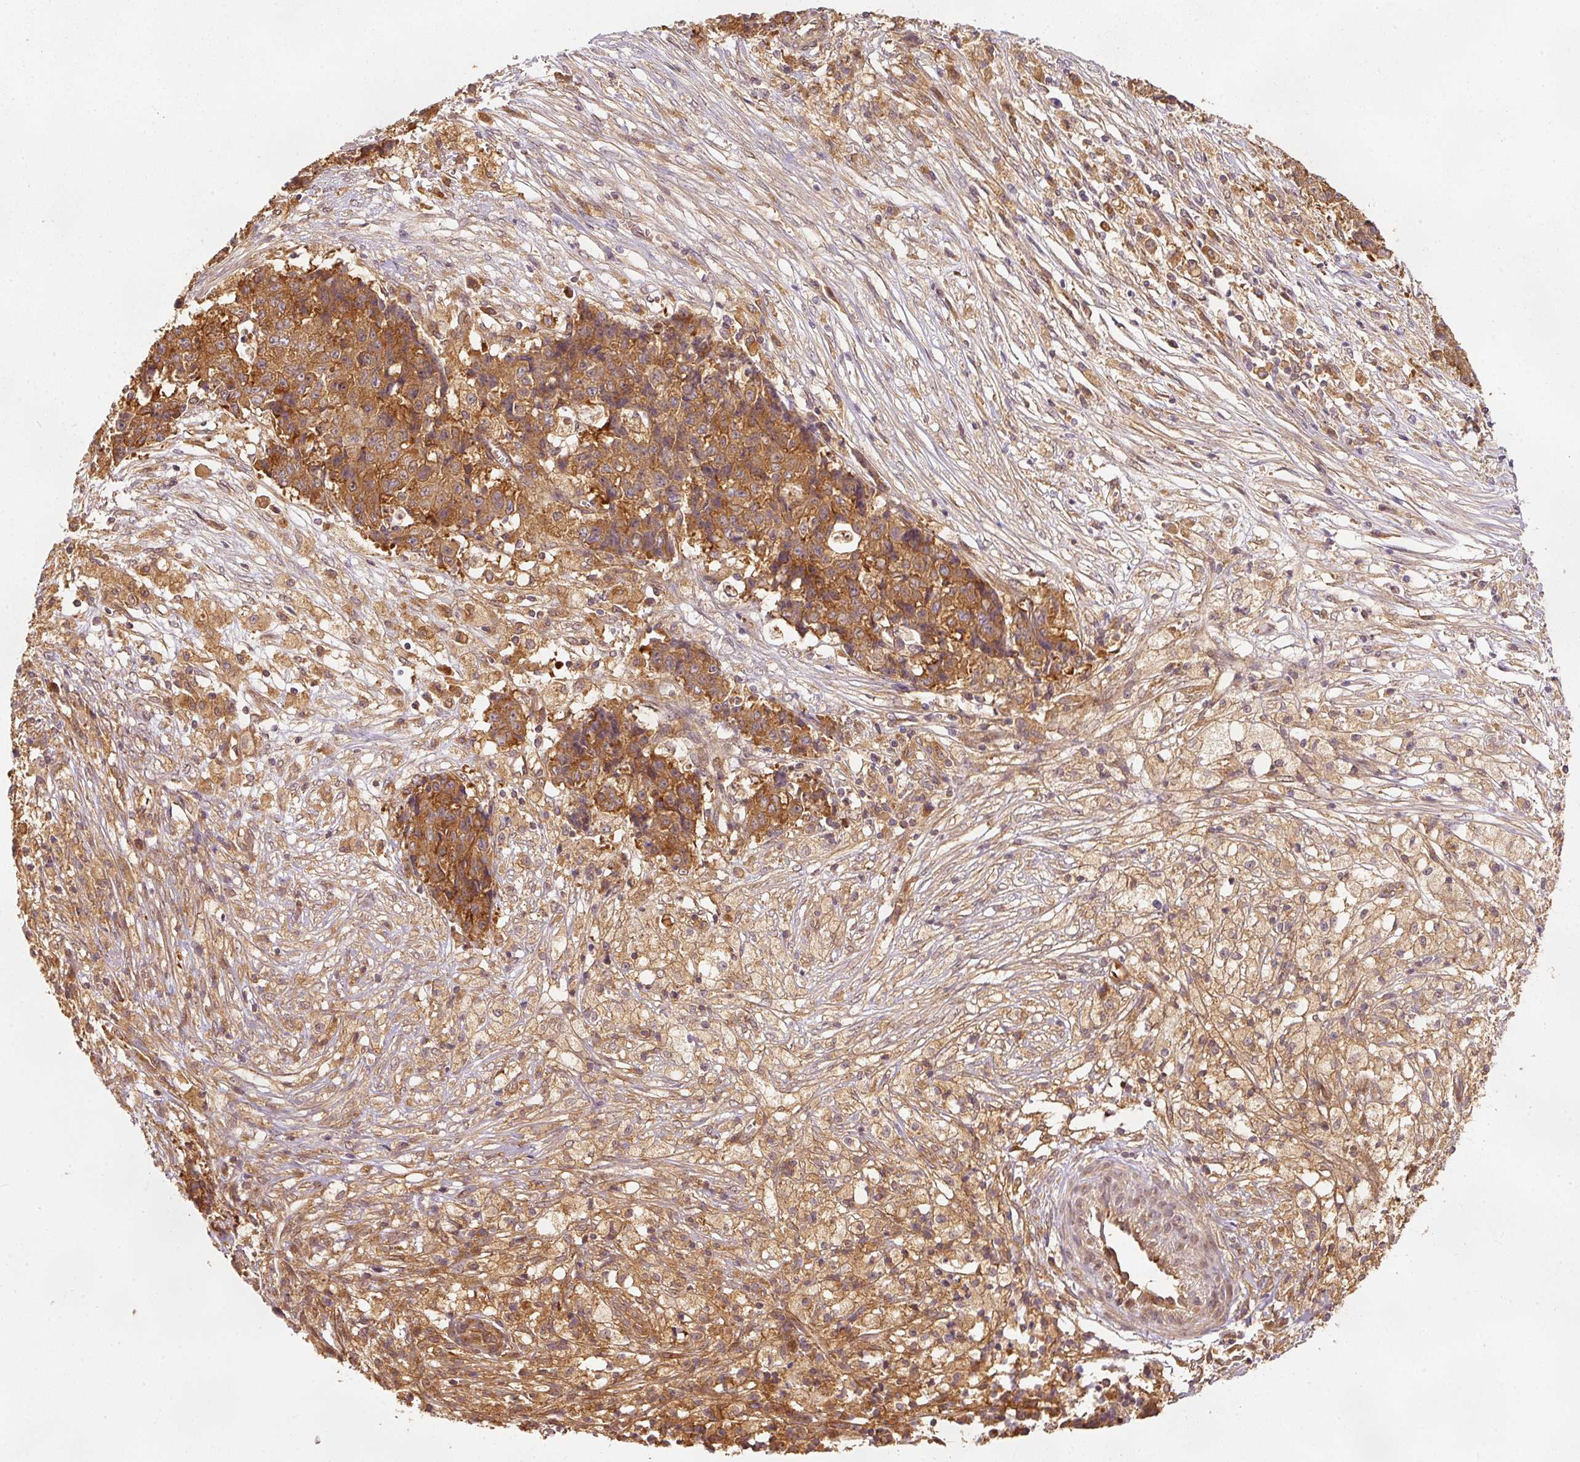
{"staining": {"intensity": "moderate", "quantity": ">75%", "location": "cytoplasmic/membranous"}, "tissue": "ovarian cancer", "cell_type": "Tumor cells", "image_type": "cancer", "snomed": [{"axis": "morphology", "description": "Carcinoma, endometroid"}, {"axis": "topography", "description": "Ovary"}], "caption": "Human endometroid carcinoma (ovarian) stained with a brown dye reveals moderate cytoplasmic/membranous positive expression in approximately >75% of tumor cells.", "gene": "EIF3B", "patient": {"sex": "female", "age": 42}}